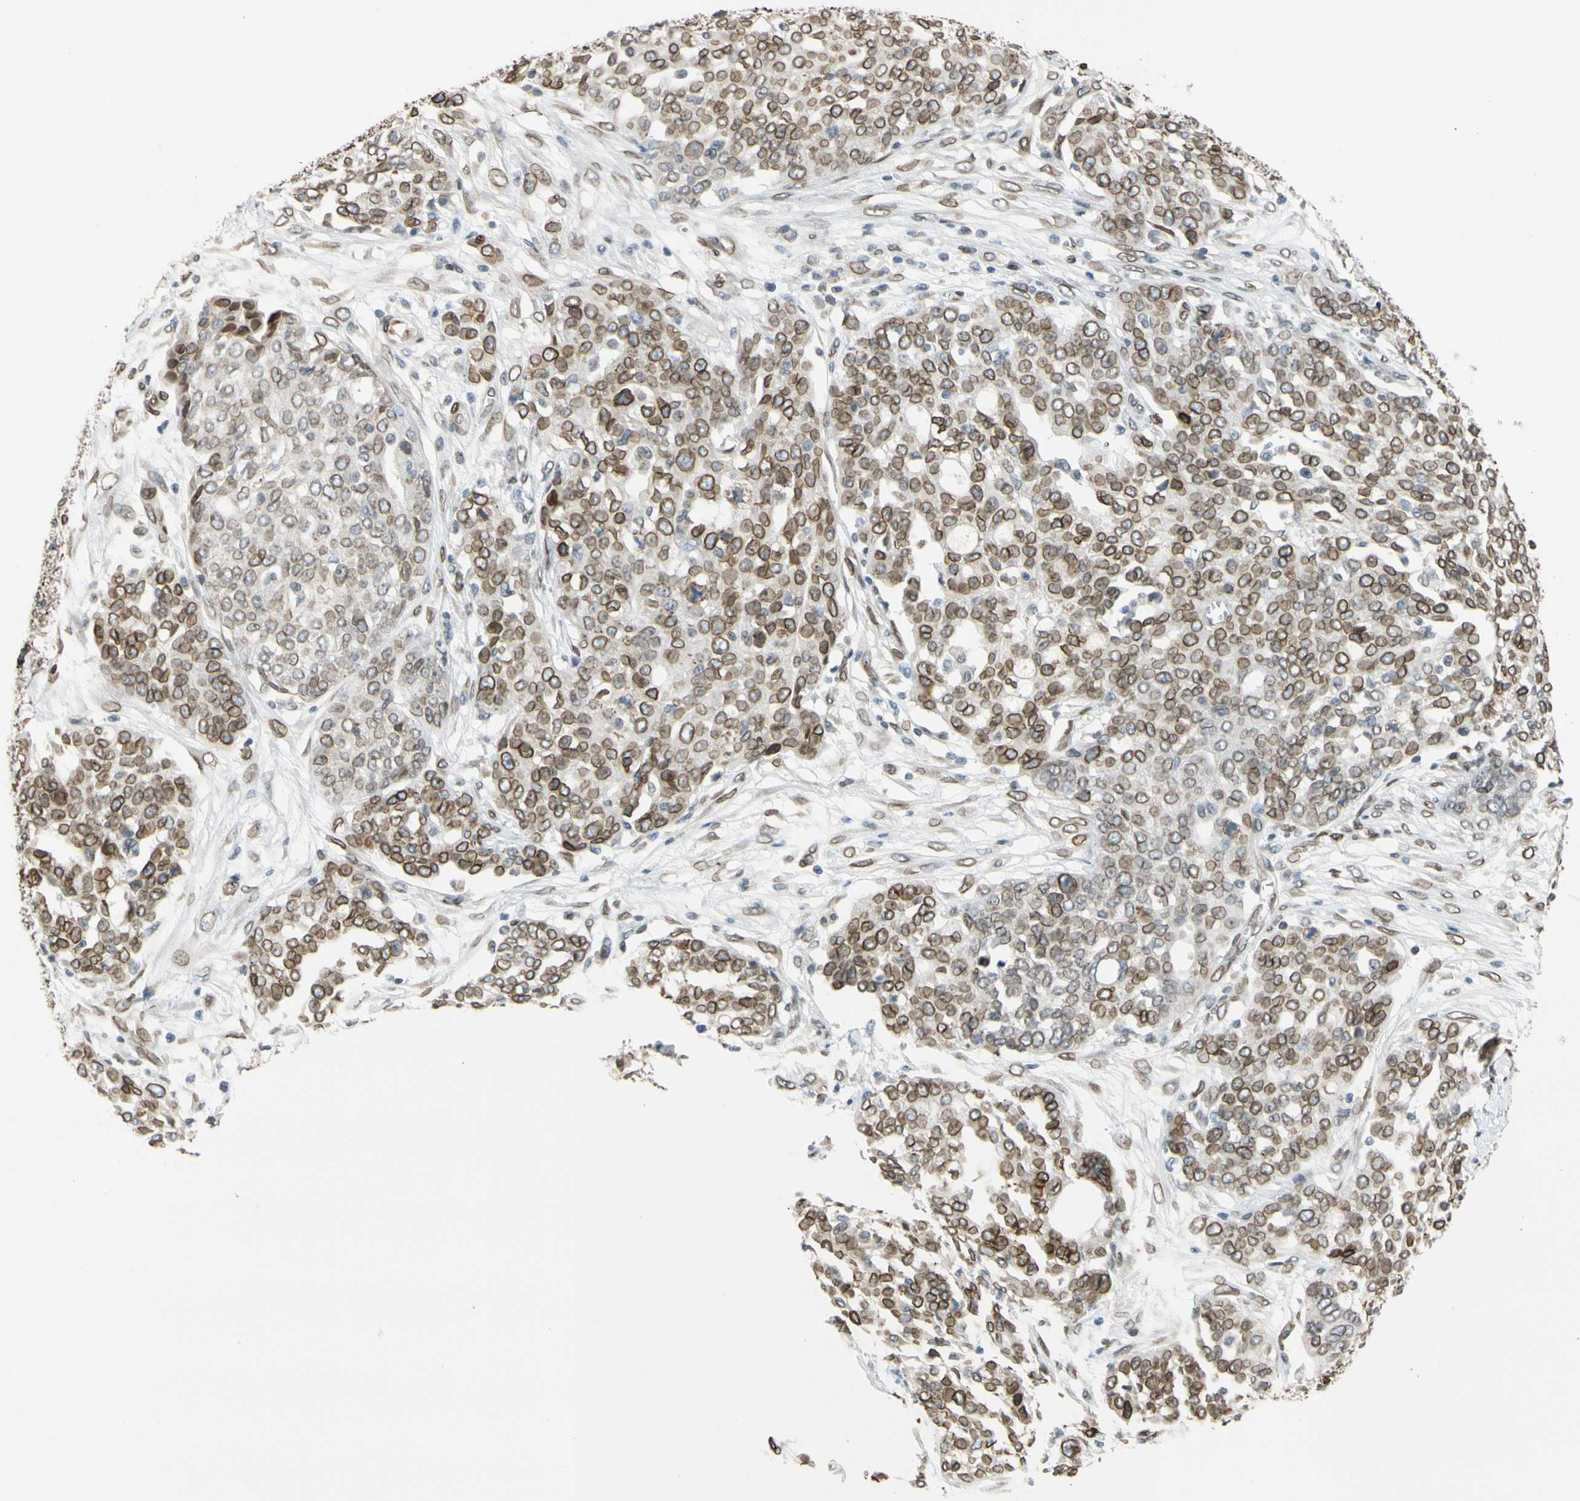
{"staining": {"intensity": "strong", "quantity": ">75%", "location": "cytoplasmic/membranous,nuclear"}, "tissue": "ovarian cancer", "cell_type": "Tumor cells", "image_type": "cancer", "snomed": [{"axis": "morphology", "description": "Cystadenocarcinoma, serous, NOS"}, {"axis": "topography", "description": "Soft tissue"}, {"axis": "topography", "description": "Ovary"}], "caption": "IHC image of human ovarian serous cystadenocarcinoma stained for a protein (brown), which shows high levels of strong cytoplasmic/membranous and nuclear positivity in approximately >75% of tumor cells.", "gene": "SUN1", "patient": {"sex": "female", "age": 57}}